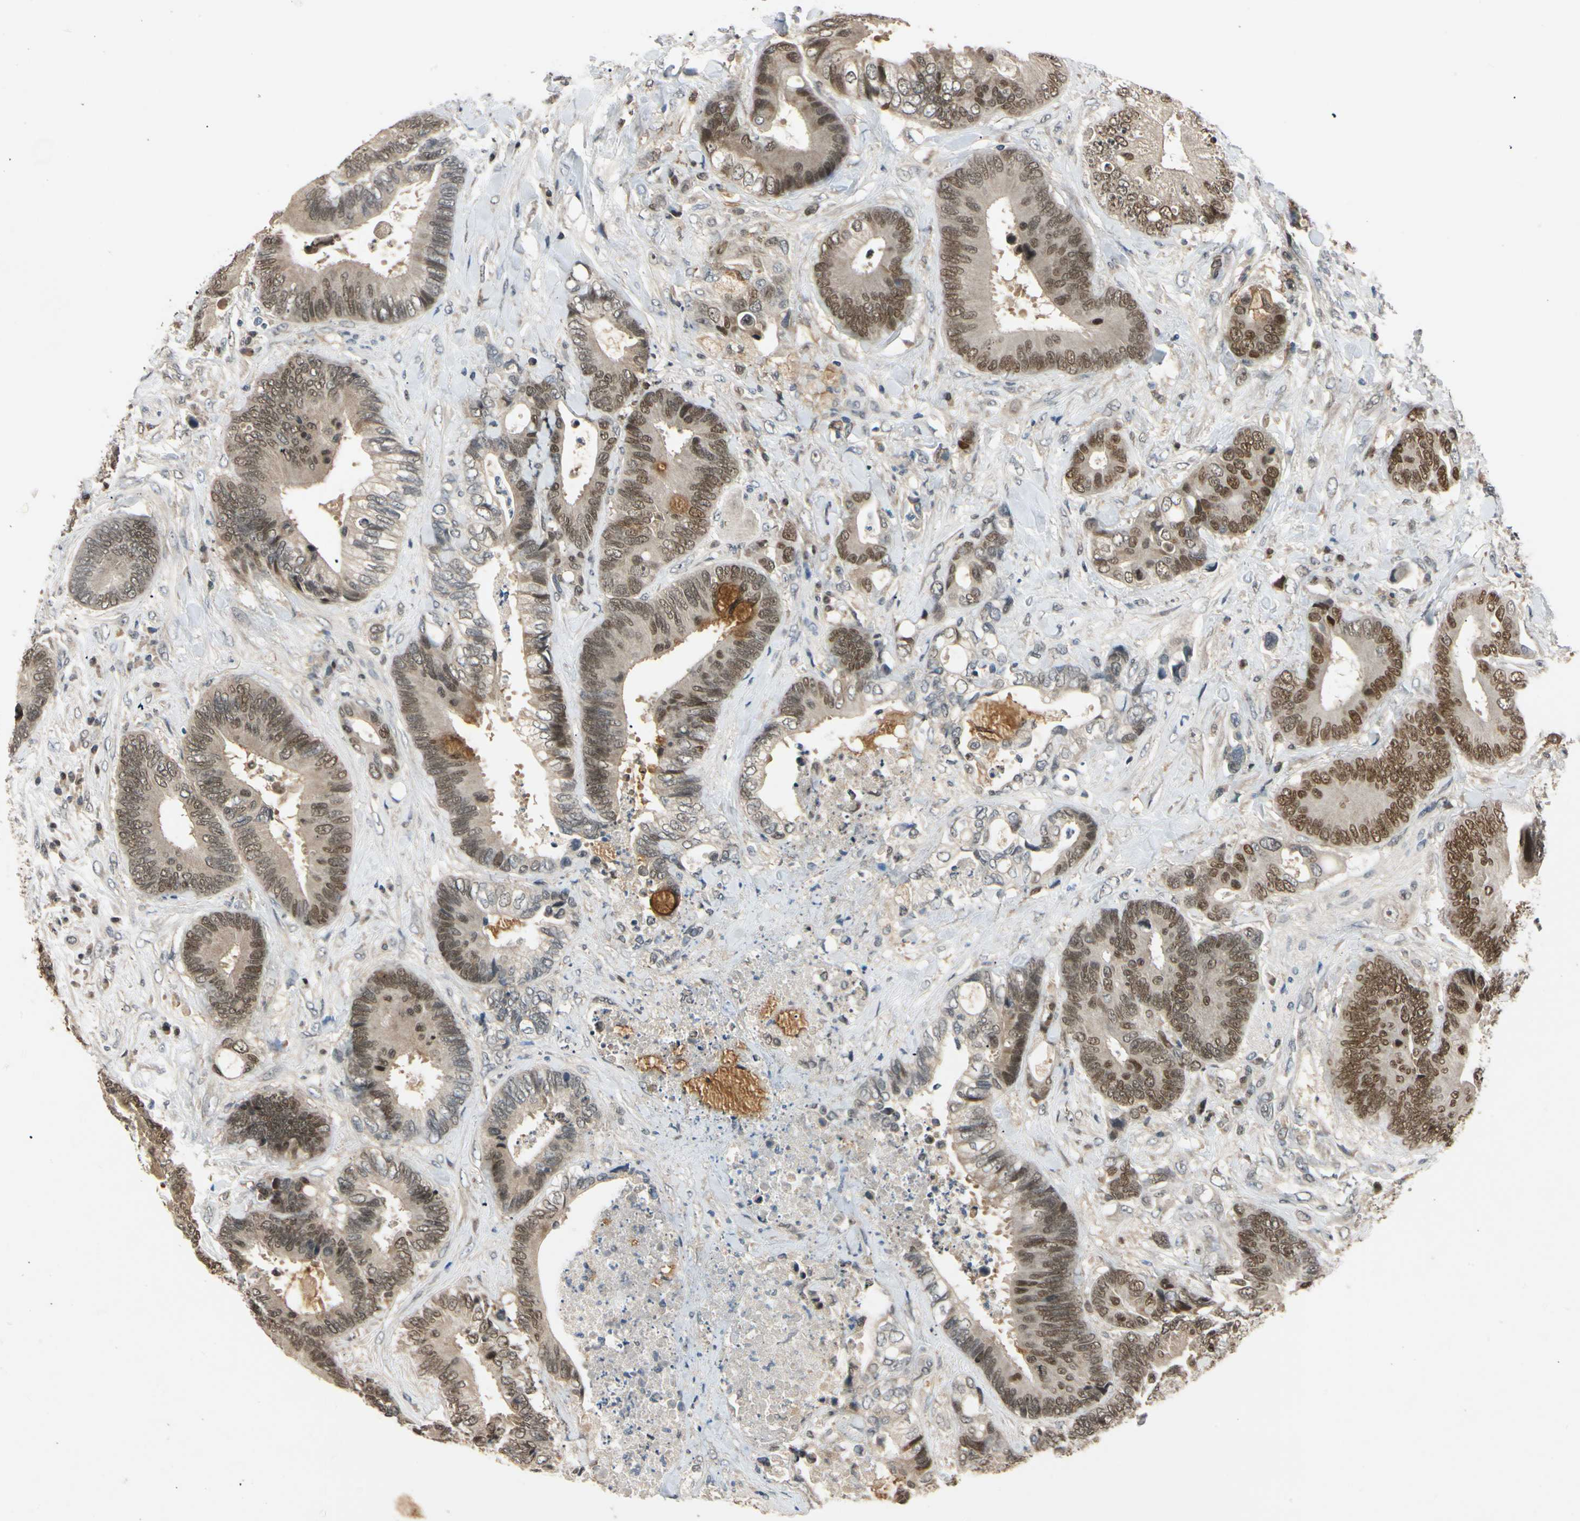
{"staining": {"intensity": "strong", "quantity": ">75%", "location": "cytoplasmic/membranous,nuclear"}, "tissue": "colorectal cancer", "cell_type": "Tumor cells", "image_type": "cancer", "snomed": [{"axis": "morphology", "description": "Adenocarcinoma, NOS"}, {"axis": "topography", "description": "Rectum"}], "caption": "Protein staining by IHC exhibits strong cytoplasmic/membranous and nuclear expression in about >75% of tumor cells in colorectal cancer.", "gene": "RIOX2", "patient": {"sex": "male", "age": 55}}